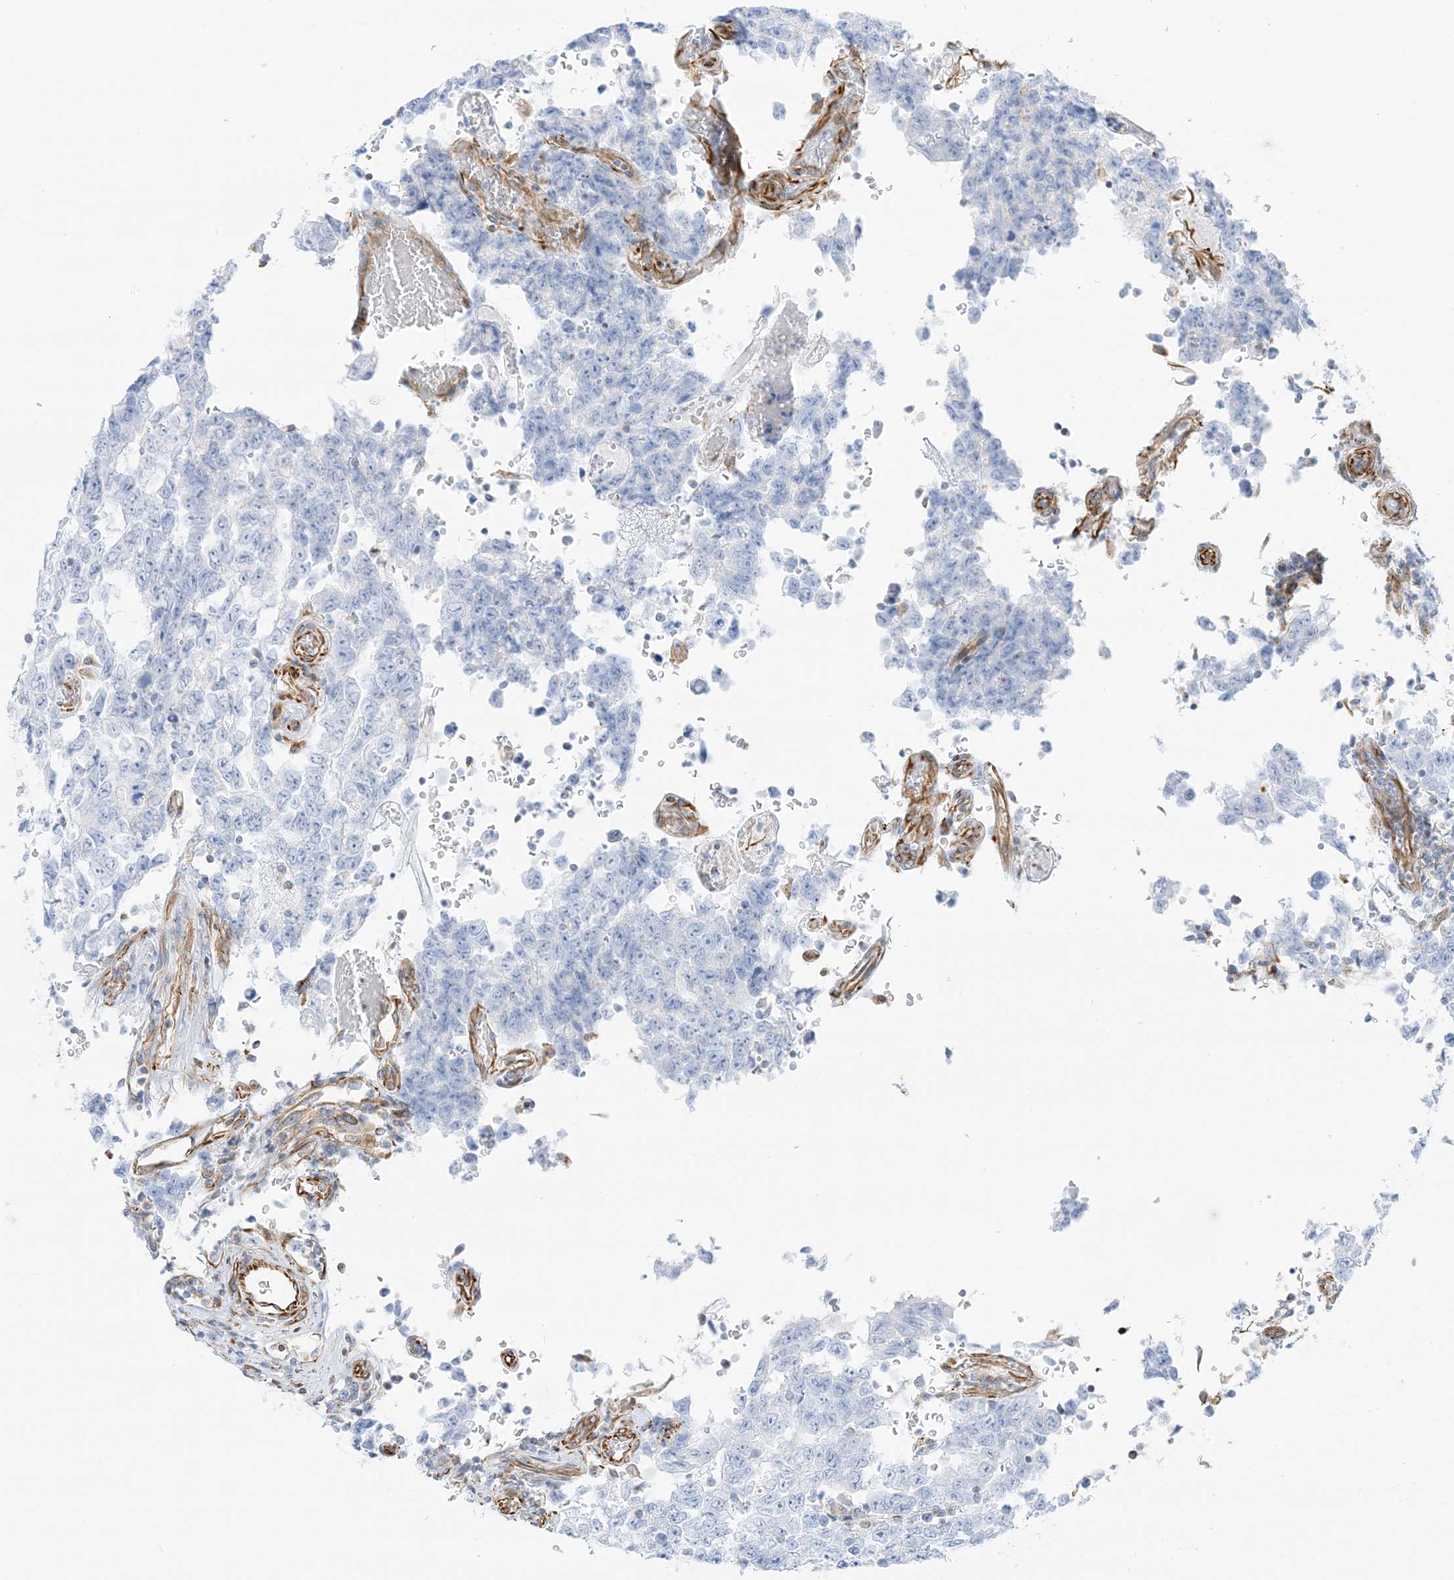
{"staining": {"intensity": "negative", "quantity": "none", "location": "none"}, "tissue": "testis cancer", "cell_type": "Tumor cells", "image_type": "cancer", "snomed": [{"axis": "morphology", "description": "Carcinoma, Embryonal, NOS"}, {"axis": "topography", "description": "Testis"}], "caption": "A high-resolution histopathology image shows immunohistochemistry (IHC) staining of embryonal carcinoma (testis), which exhibits no significant expression in tumor cells.", "gene": "PID1", "patient": {"sex": "male", "age": 26}}